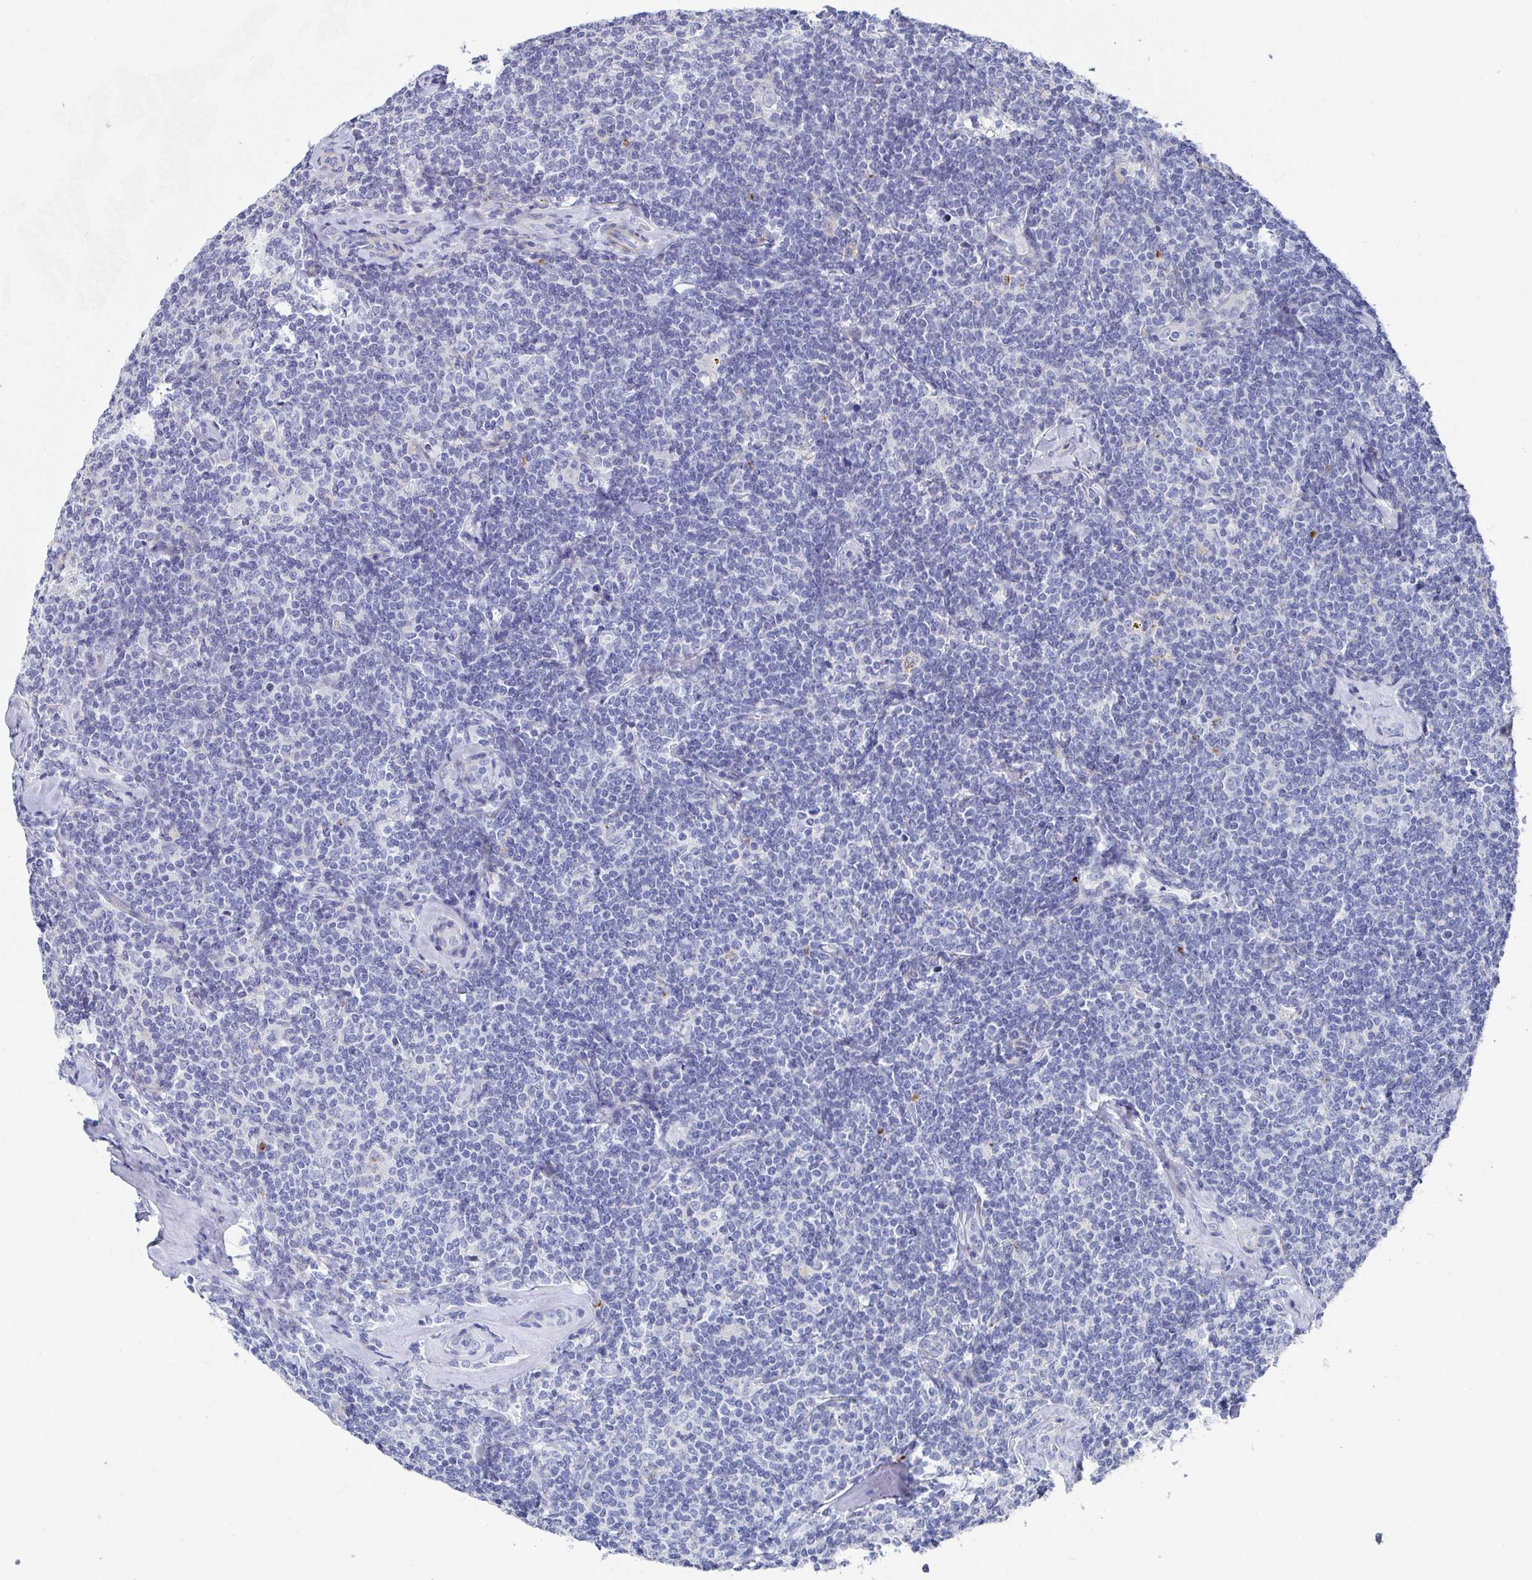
{"staining": {"intensity": "negative", "quantity": "none", "location": "none"}, "tissue": "lymphoma", "cell_type": "Tumor cells", "image_type": "cancer", "snomed": [{"axis": "morphology", "description": "Malignant lymphoma, non-Hodgkin's type, Low grade"}, {"axis": "topography", "description": "Lymph node"}], "caption": "Tumor cells show no significant positivity in low-grade malignant lymphoma, non-Hodgkin's type.", "gene": "ZFP82", "patient": {"sex": "female", "age": 56}}